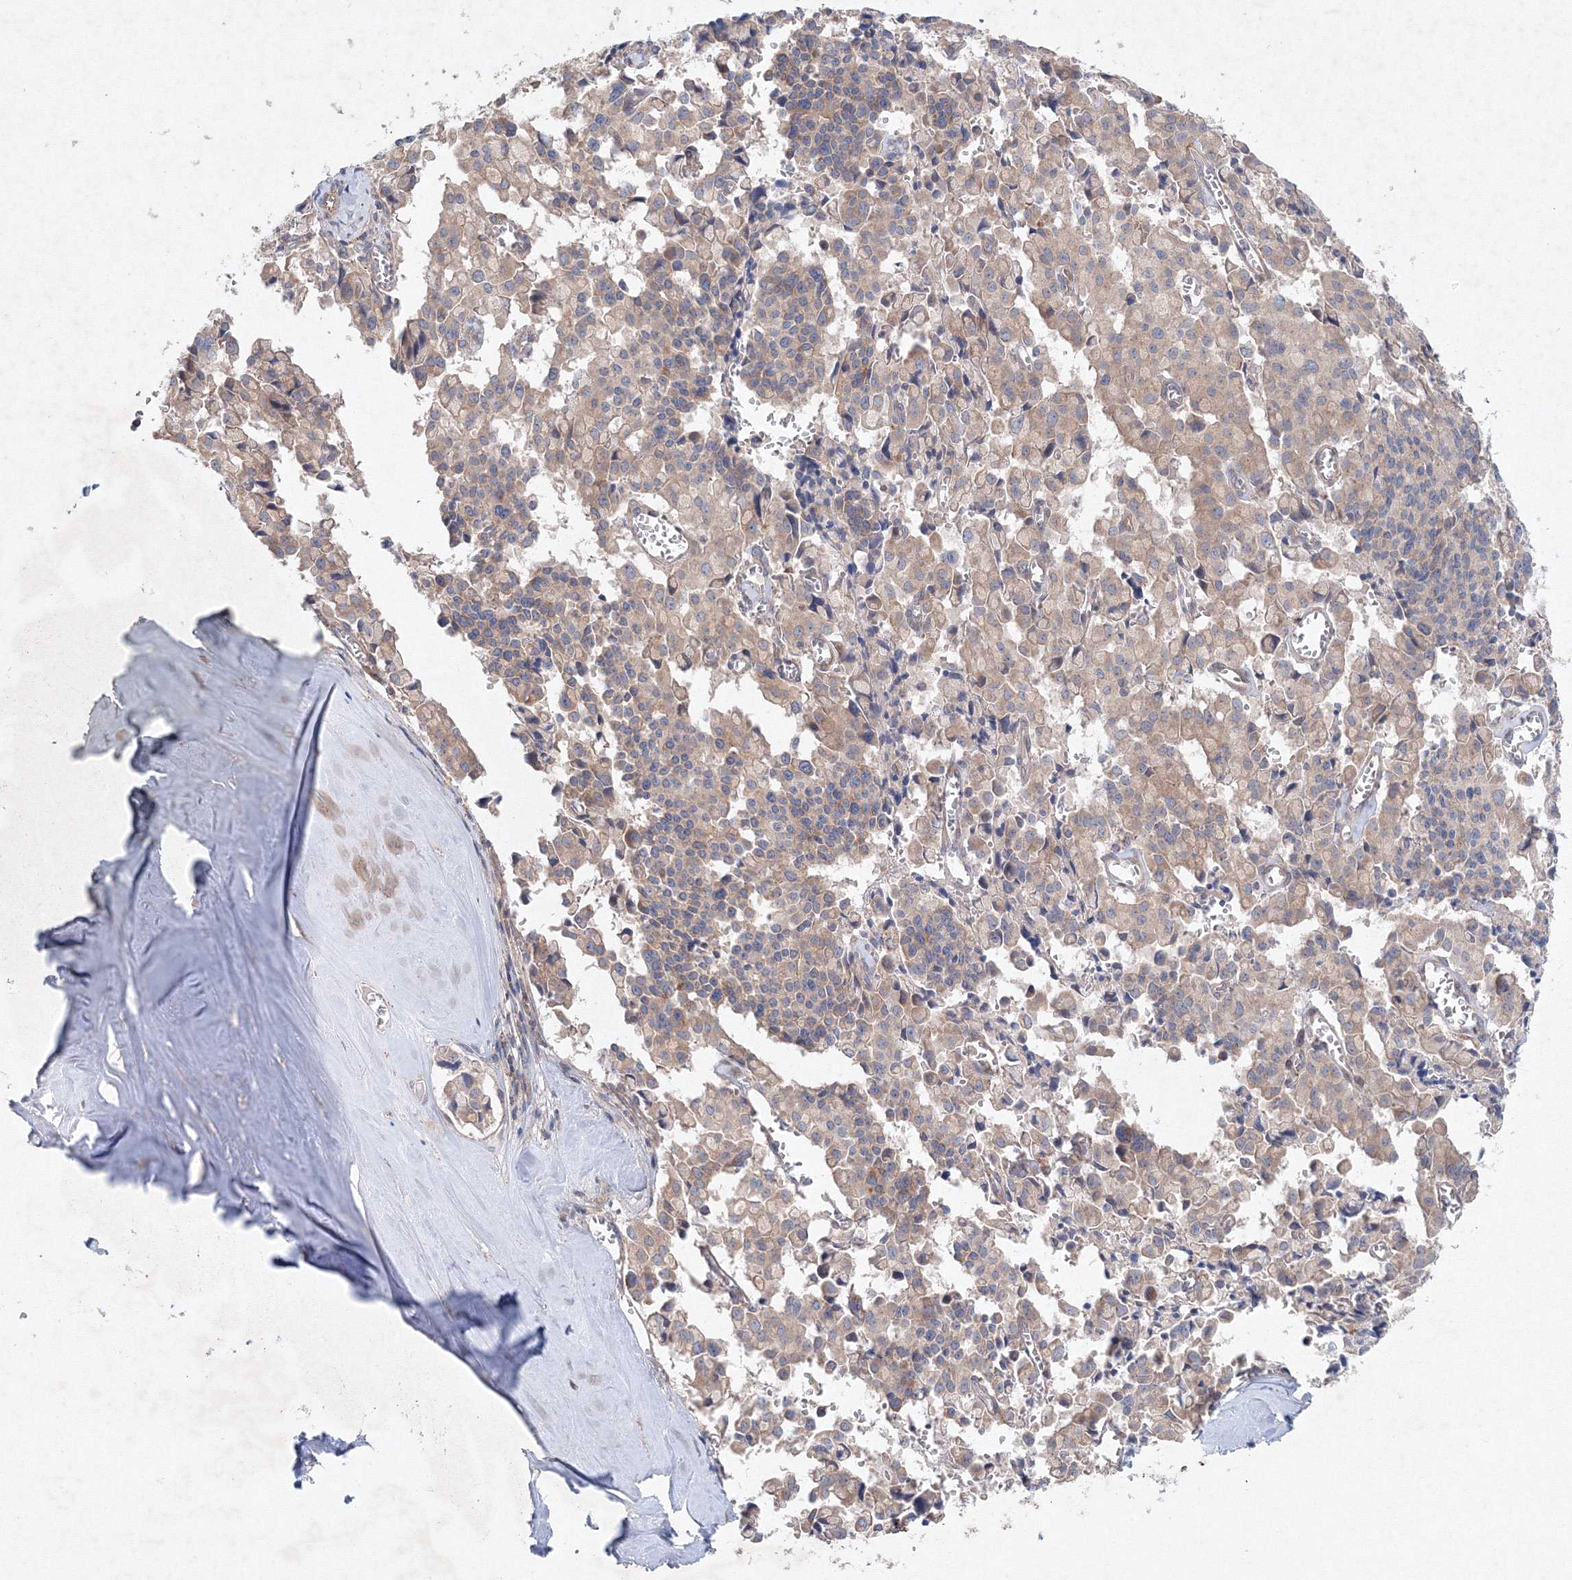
{"staining": {"intensity": "moderate", "quantity": "25%-75%", "location": "cytoplasmic/membranous"}, "tissue": "pancreatic cancer", "cell_type": "Tumor cells", "image_type": "cancer", "snomed": [{"axis": "morphology", "description": "Adenocarcinoma, NOS"}, {"axis": "topography", "description": "Pancreas"}], "caption": "This is an image of immunohistochemistry (IHC) staining of adenocarcinoma (pancreatic), which shows moderate positivity in the cytoplasmic/membranous of tumor cells.", "gene": "WDR49", "patient": {"sex": "male", "age": 65}}